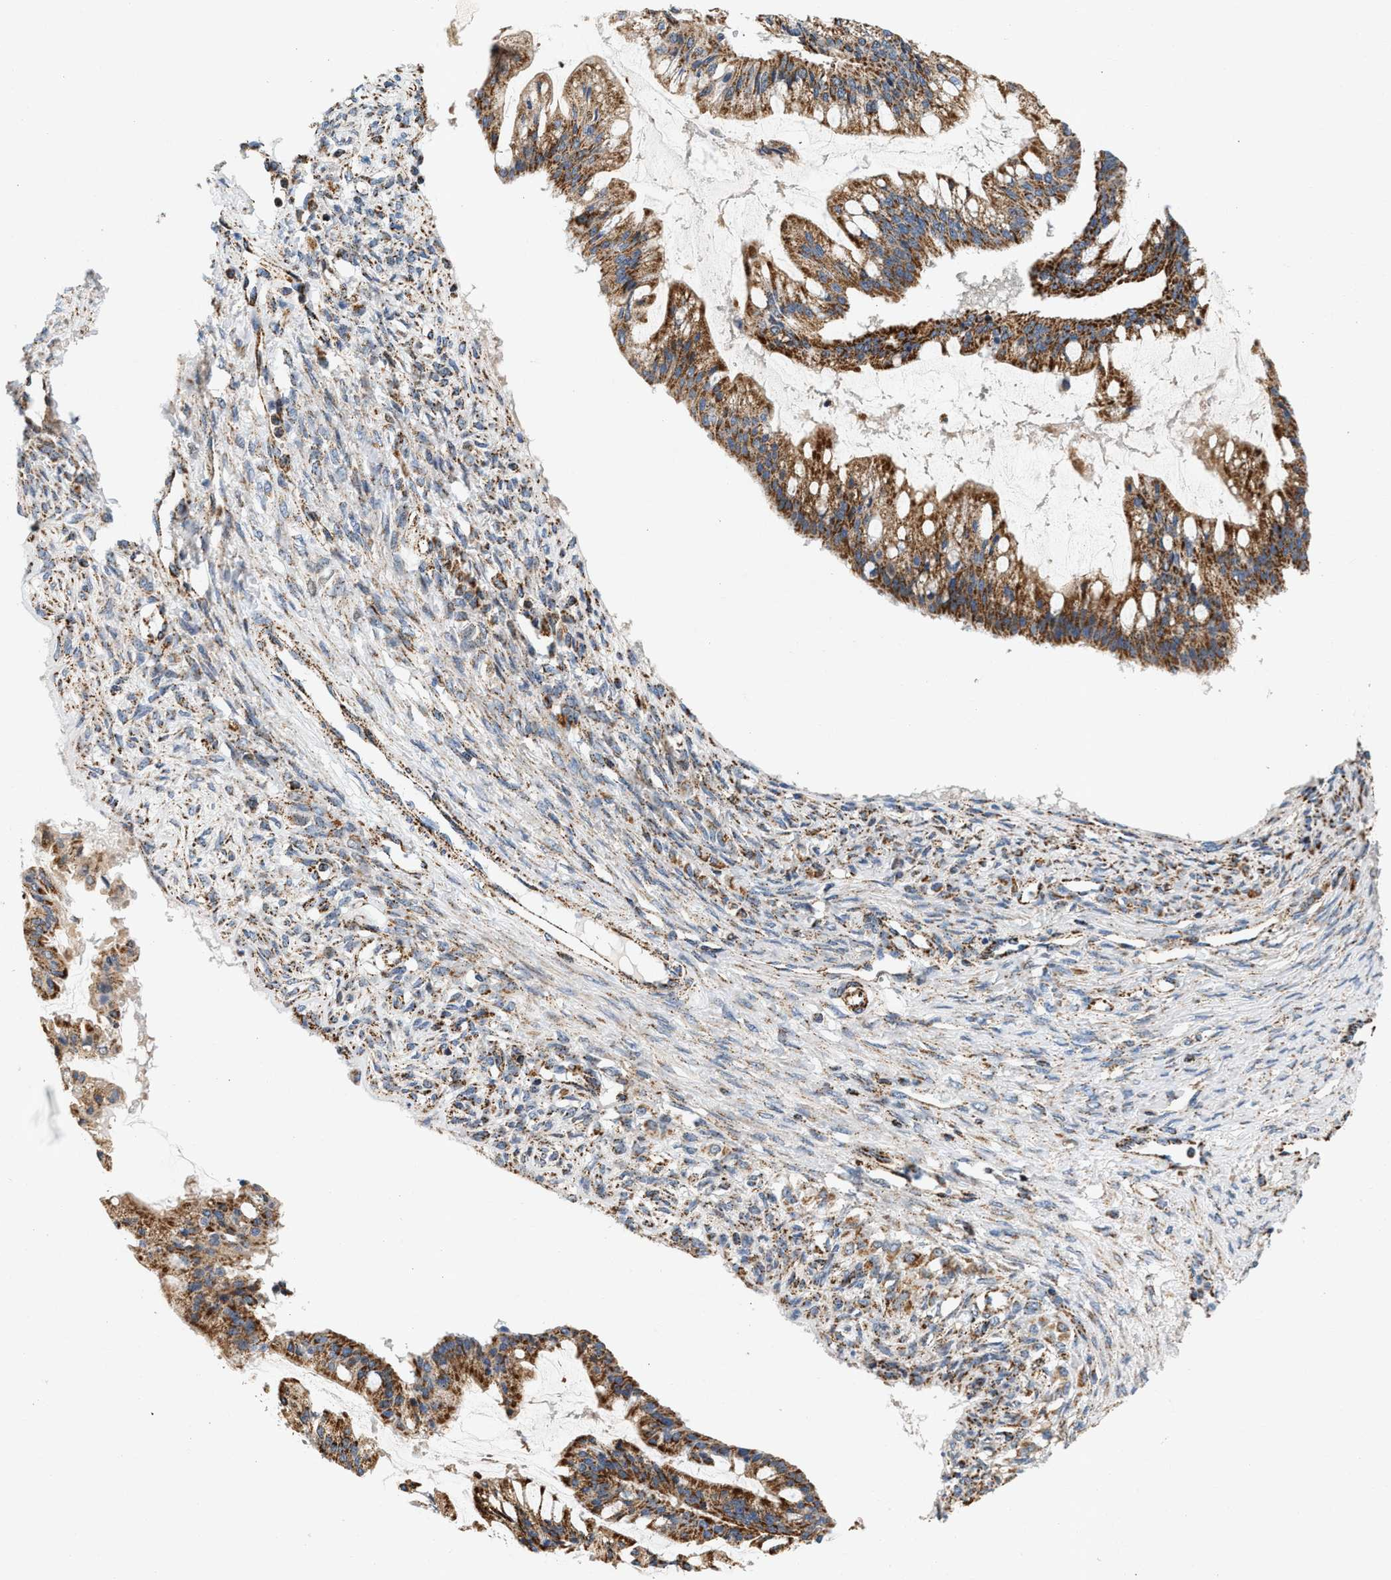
{"staining": {"intensity": "strong", "quantity": "25%-75%", "location": "cytoplasmic/membranous"}, "tissue": "ovarian cancer", "cell_type": "Tumor cells", "image_type": "cancer", "snomed": [{"axis": "morphology", "description": "Cystadenocarcinoma, mucinous, NOS"}, {"axis": "topography", "description": "Ovary"}], "caption": "Protein positivity by IHC shows strong cytoplasmic/membranous expression in approximately 25%-75% of tumor cells in ovarian cancer. The staining is performed using DAB (3,3'-diaminobenzidine) brown chromogen to label protein expression. The nuclei are counter-stained blue using hematoxylin.", "gene": "PDE1A", "patient": {"sex": "female", "age": 73}}